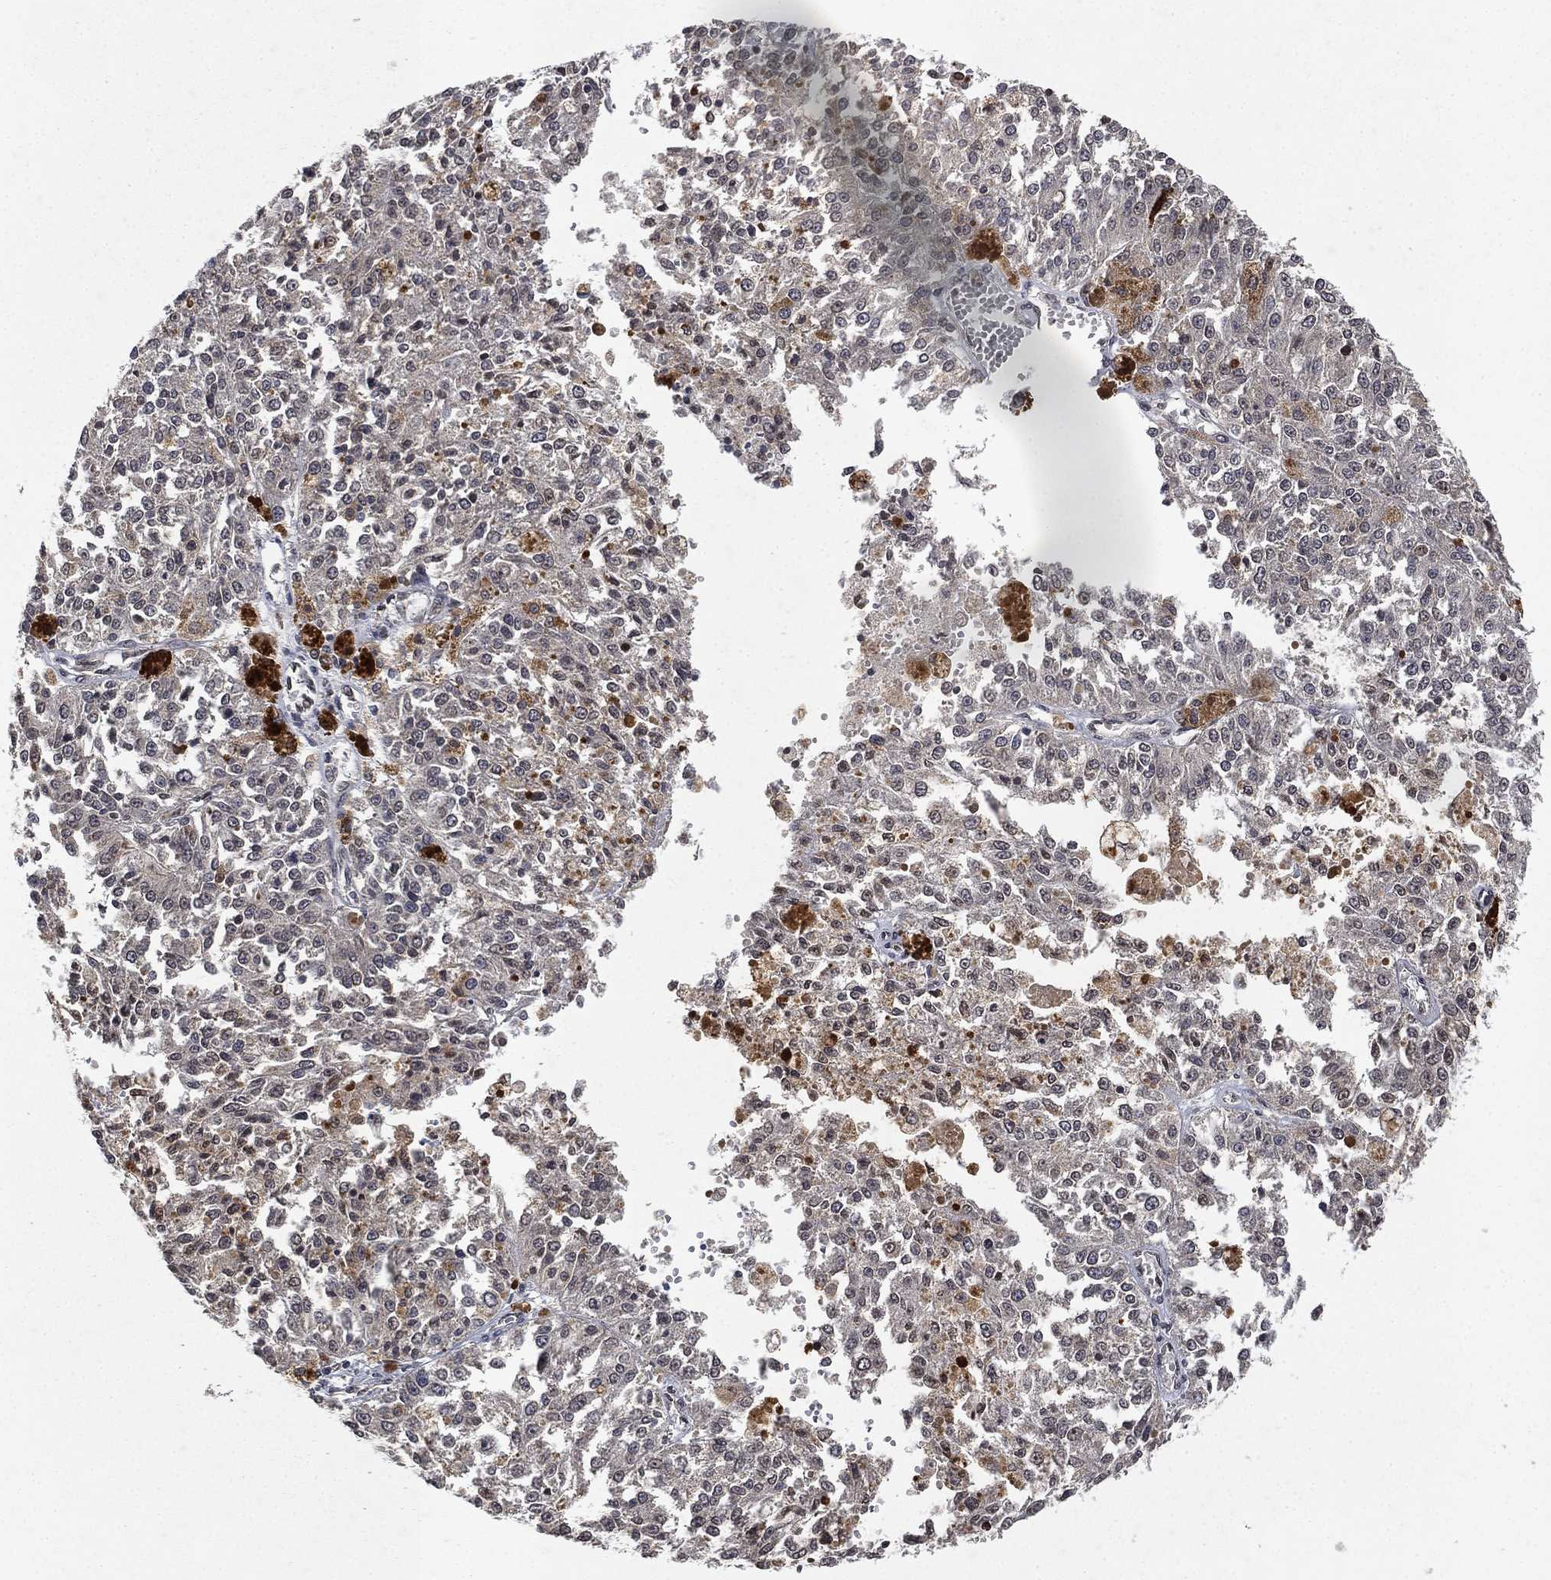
{"staining": {"intensity": "moderate", "quantity": "25%-75%", "location": "cytoplasmic/membranous"}, "tissue": "melanoma", "cell_type": "Tumor cells", "image_type": "cancer", "snomed": [{"axis": "morphology", "description": "Malignant melanoma, Metastatic site"}, {"axis": "topography", "description": "Lymph node"}], "caption": "Tumor cells exhibit medium levels of moderate cytoplasmic/membranous expression in about 25%-75% of cells in malignant melanoma (metastatic site). (Brightfield microscopy of DAB IHC at high magnification).", "gene": "UBA5", "patient": {"sex": "female", "age": 64}}